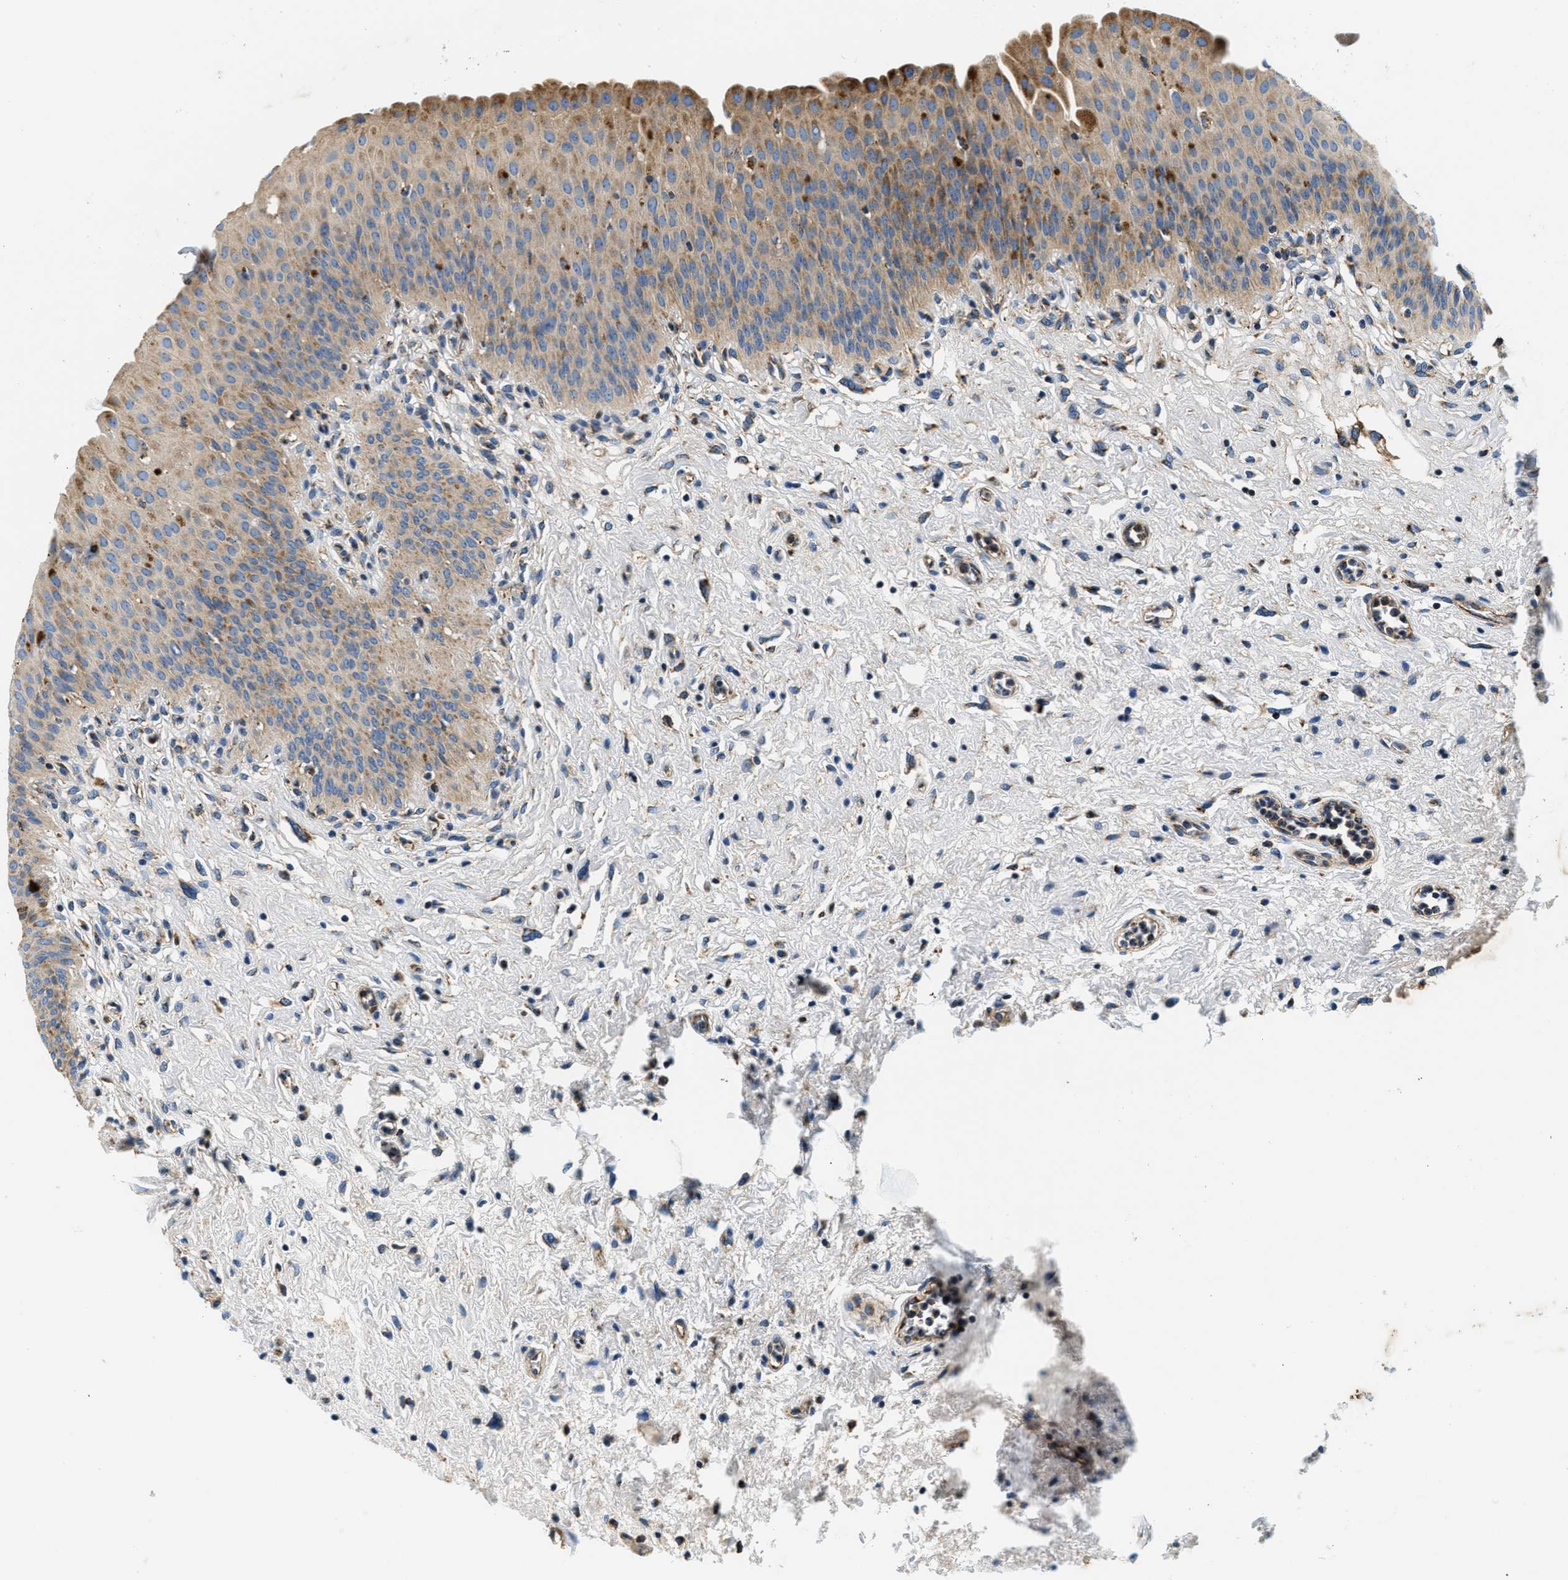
{"staining": {"intensity": "moderate", "quantity": ">75%", "location": "cytoplasmic/membranous"}, "tissue": "urinary bladder", "cell_type": "Urothelial cells", "image_type": "normal", "snomed": [{"axis": "morphology", "description": "Normal tissue, NOS"}, {"axis": "topography", "description": "Urinary bladder"}], "caption": "Immunohistochemistry of unremarkable human urinary bladder reveals medium levels of moderate cytoplasmic/membranous staining in approximately >75% of urothelial cells. Ihc stains the protein in brown and the nuclei are stained blue.", "gene": "SAMD4B", "patient": {"sex": "male", "age": 46}}